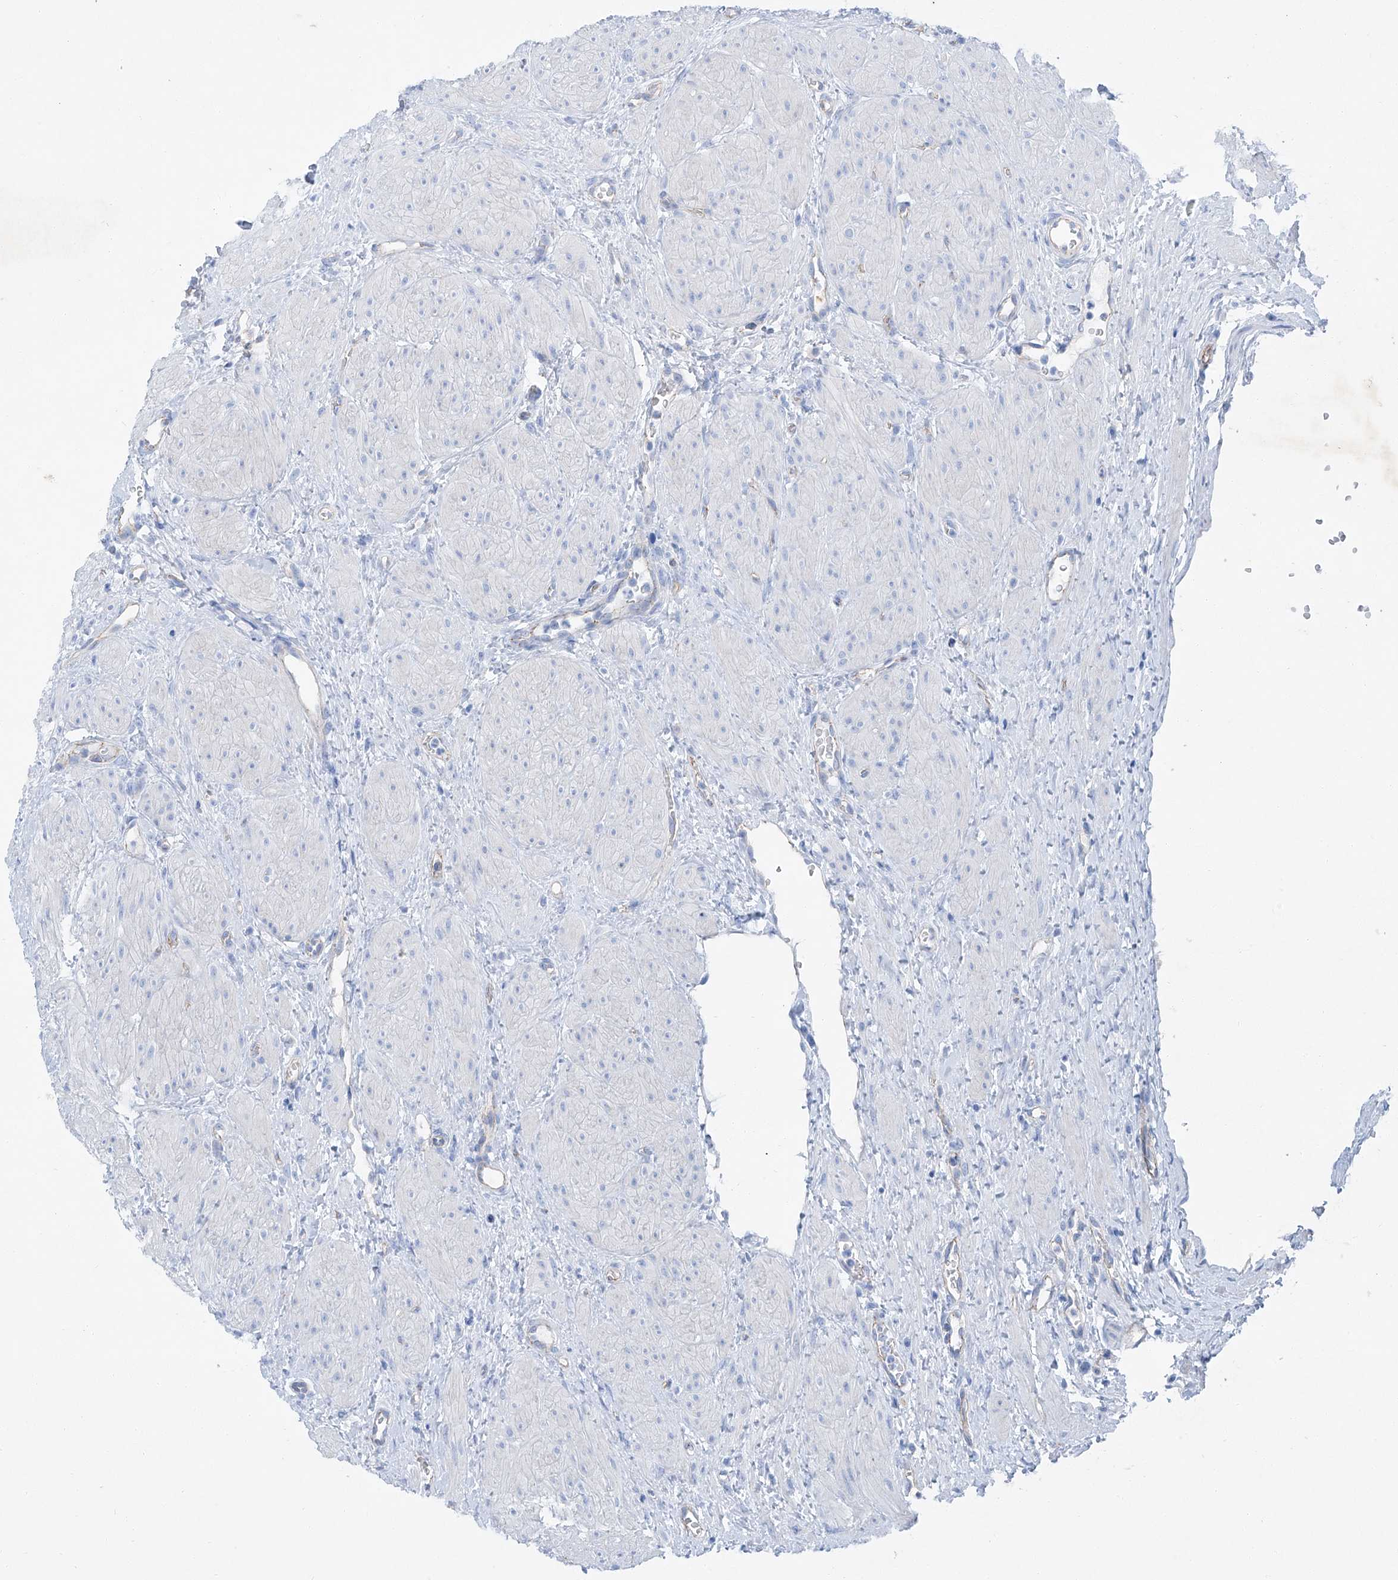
{"staining": {"intensity": "negative", "quantity": "none", "location": "none"}, "tissue": "ovary", "cell_type": "Follicle cells", "image_type": "normal", "snomed": [{"axis": "morphology", "description": "Normal tissue, NOS"}, {"axis": "morphology", "description": "Cyst, NOS"}, {"axis": "topography", "description": "Ovary"}], "caption": "This is an immunohistochemistry (IHC) photomicrograph of unremarkable human ovary. There is no staining in follicle cells.", "gene": "MAGI1", "patient": {"sex": "female", "age": 33}}